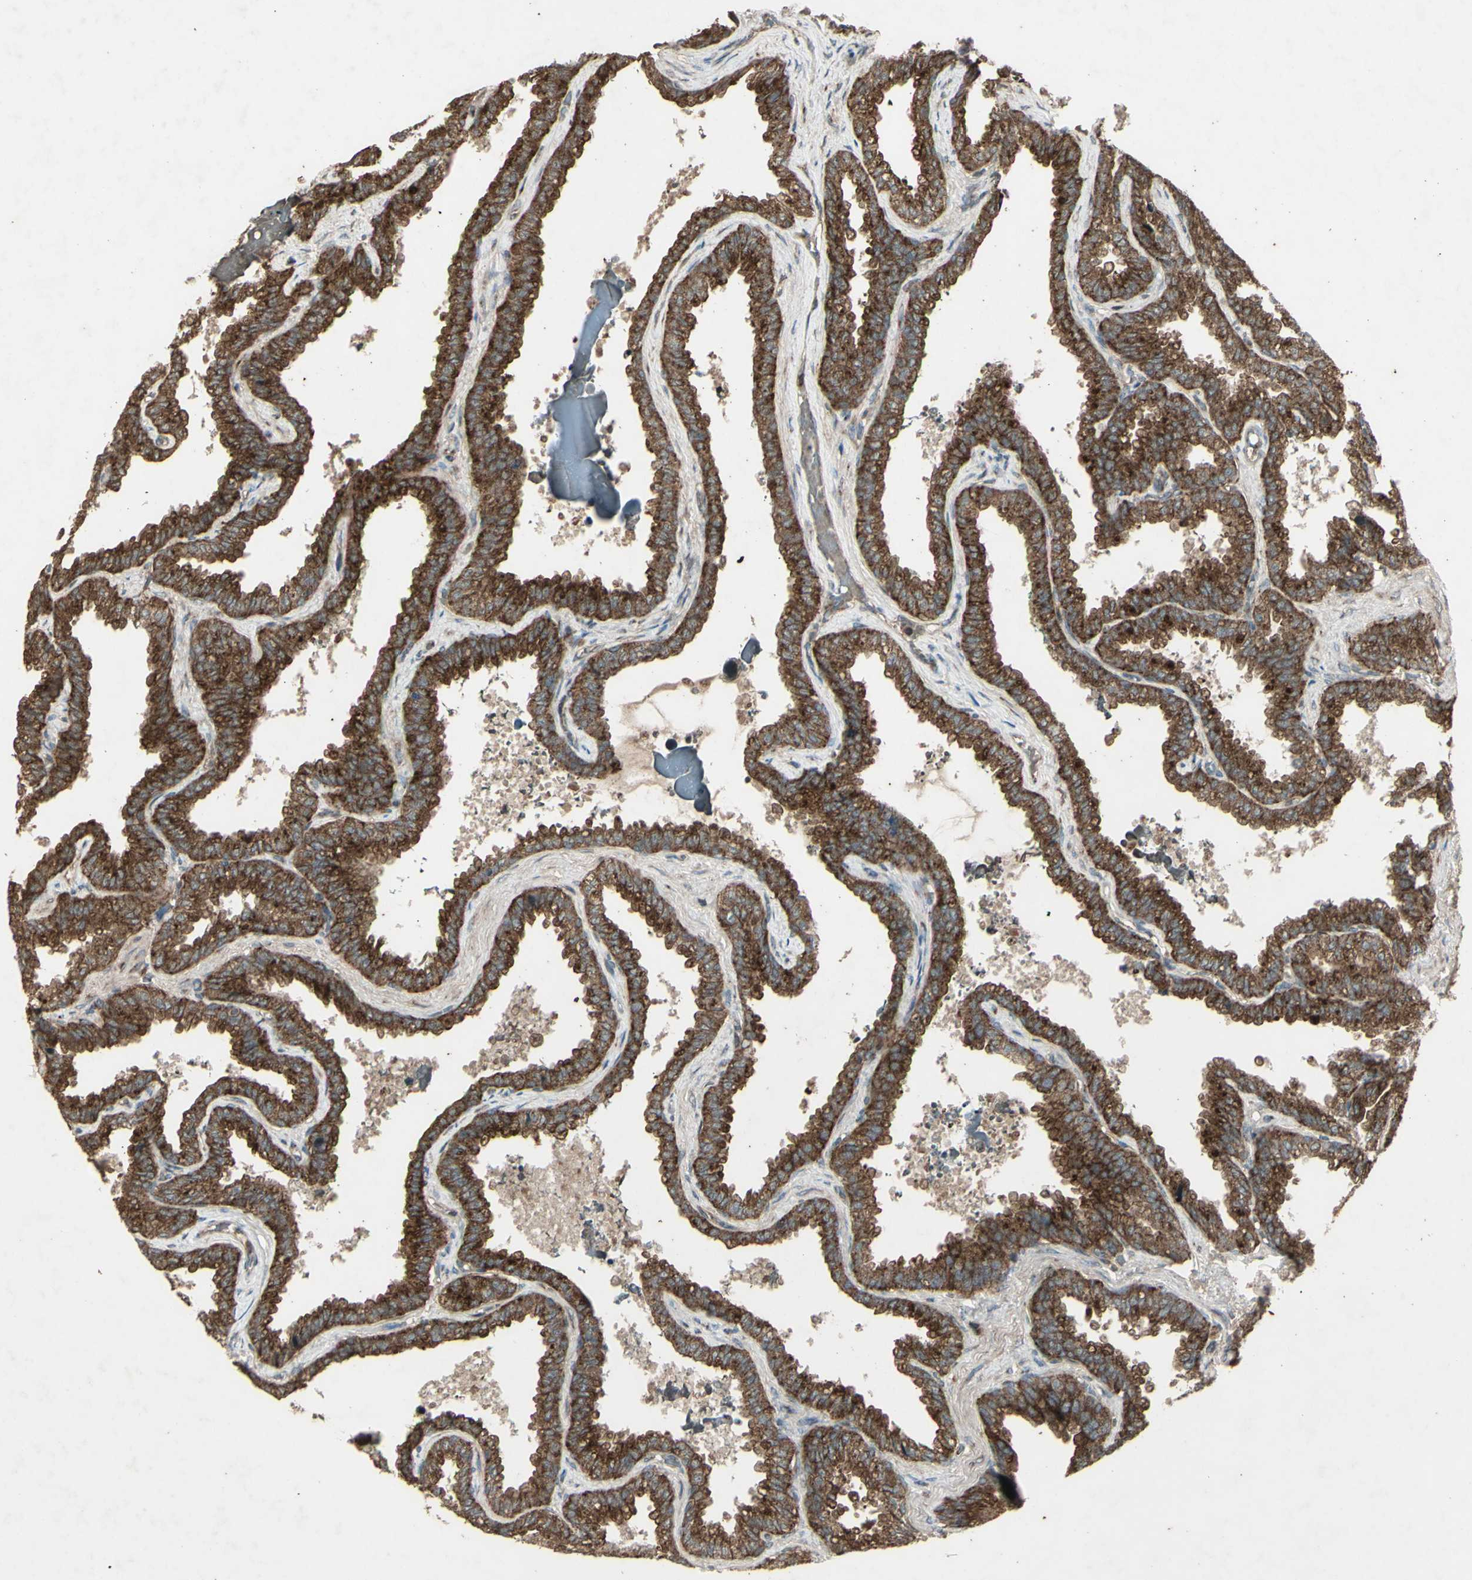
{"staining": {"intensity": "strong", "quantity": ">75%", "location": "cytoplasmic/membranous"}, "tissue": "seminal vesicle", "cell_type": "Glandular cells", "image_type": "normal", "snomed": [{"axis": "morphology", "description": "Normal tissue, NOS"}, {"axis": "topography", "description": "Seminal veicle"}], "caption": "Strong cytoplasmic/membranous staining for a protein is identified in approximately >75% of glandular cells of benign seminal vesicle using IHC.", "gene": "AP1G1", "patient": {"sex": "male", "age": 46}}